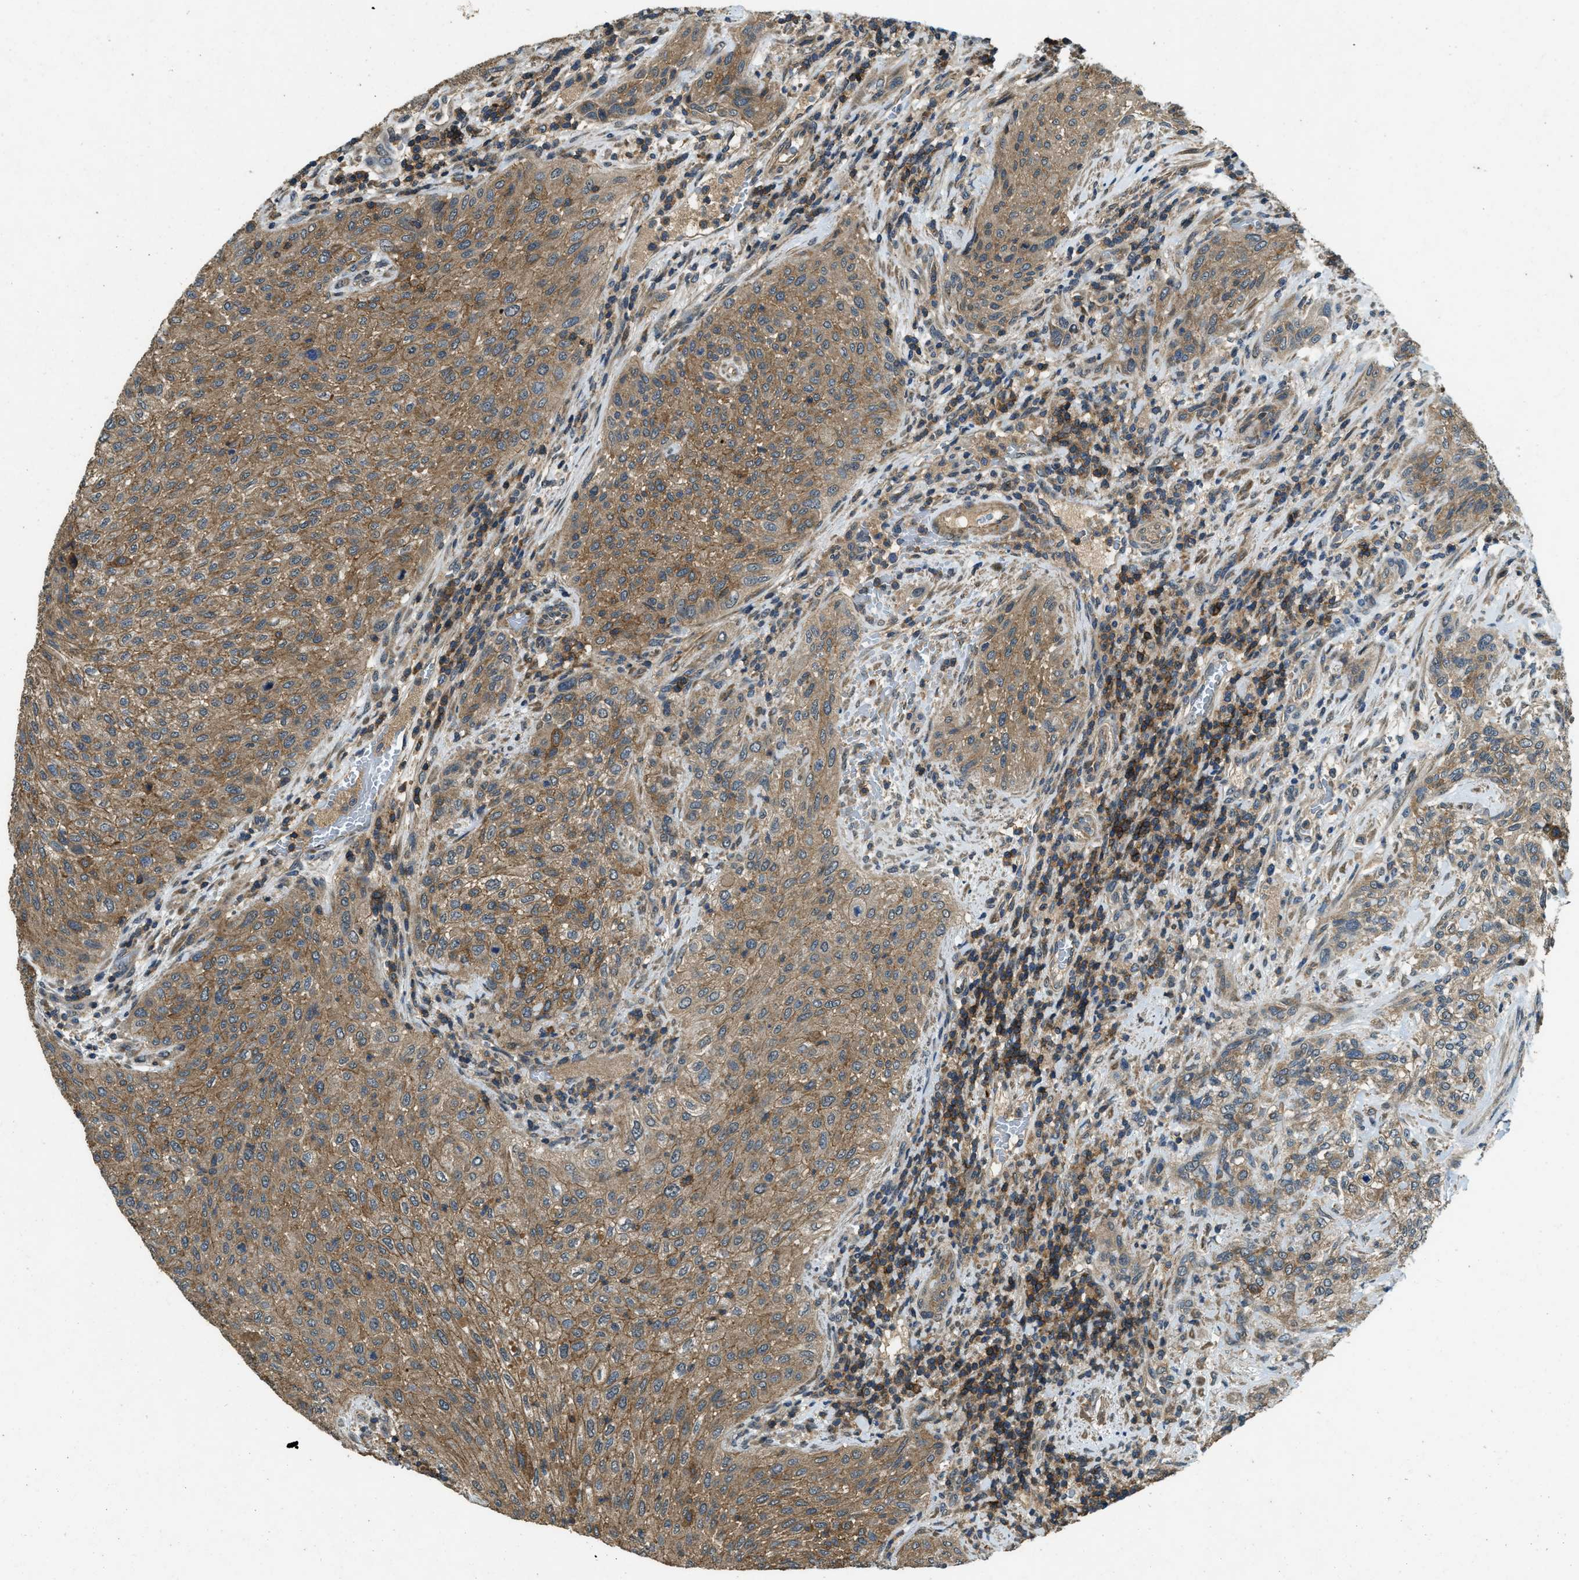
{"staining": {"intensity": "moderate", "quantity": ">75%", "location": "cytoplasmic/membranous"}, "tissue": "urothelial cancer", "cell_type": "Tumor cells", "image_type": "cancer", "snomed": [{"axis": "morphology", "description": "Urothelial carcinoma, Low grade"}, {"axis": "morphology", "description": "Urothelial carcinoma, High grade"}, {"axis": "topography", "description": "Urinary bladder"}], "caption": "The image displays a brown stain indicating the presence of a protein in the cytoplasmic/membranous of tumor cells in urothelial cancer.", "gene": "ATP8B1", "patient": {"sex": "male", "age": 35}}